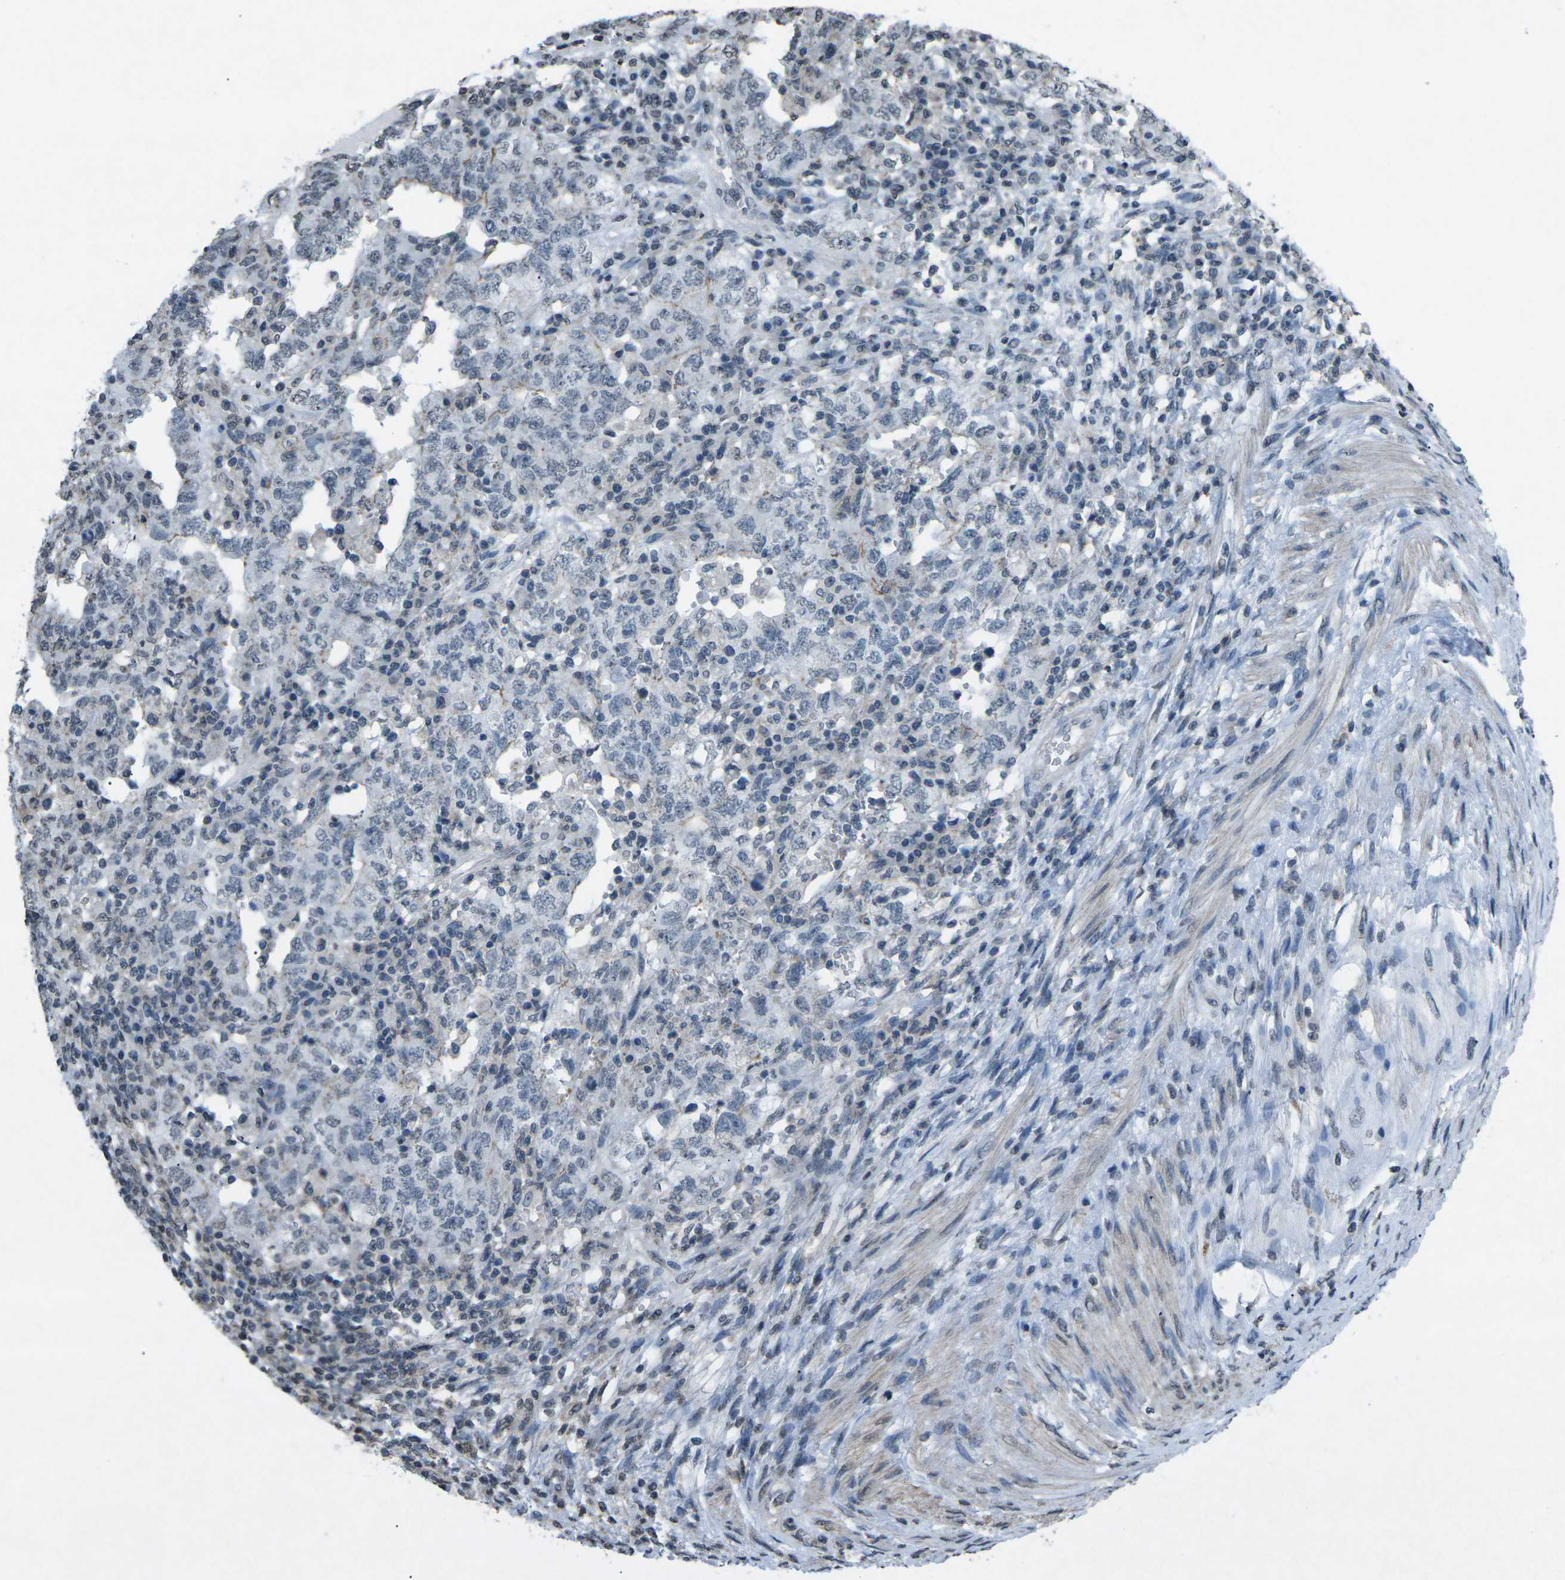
{"staining": {"intensity": "negative", "quantity": "none", "location": "none"}, "tissue": "testis cancer", "cell_type": "Tumor cells", "image_type": "cancer", "snomed": [{"axis": "morphology", "description": "Carcinoma, Embryonal, NOS"}, {"axis": "topography", "description": "Testis"}], "caption": "High power microscopy micrograph of an IHC photomicrograph of embryonal carcinoma (testis), revealing no significant staining in tumor cells.", "gene": "TFR2", "patient": {"sex": "male", "age": 26}}